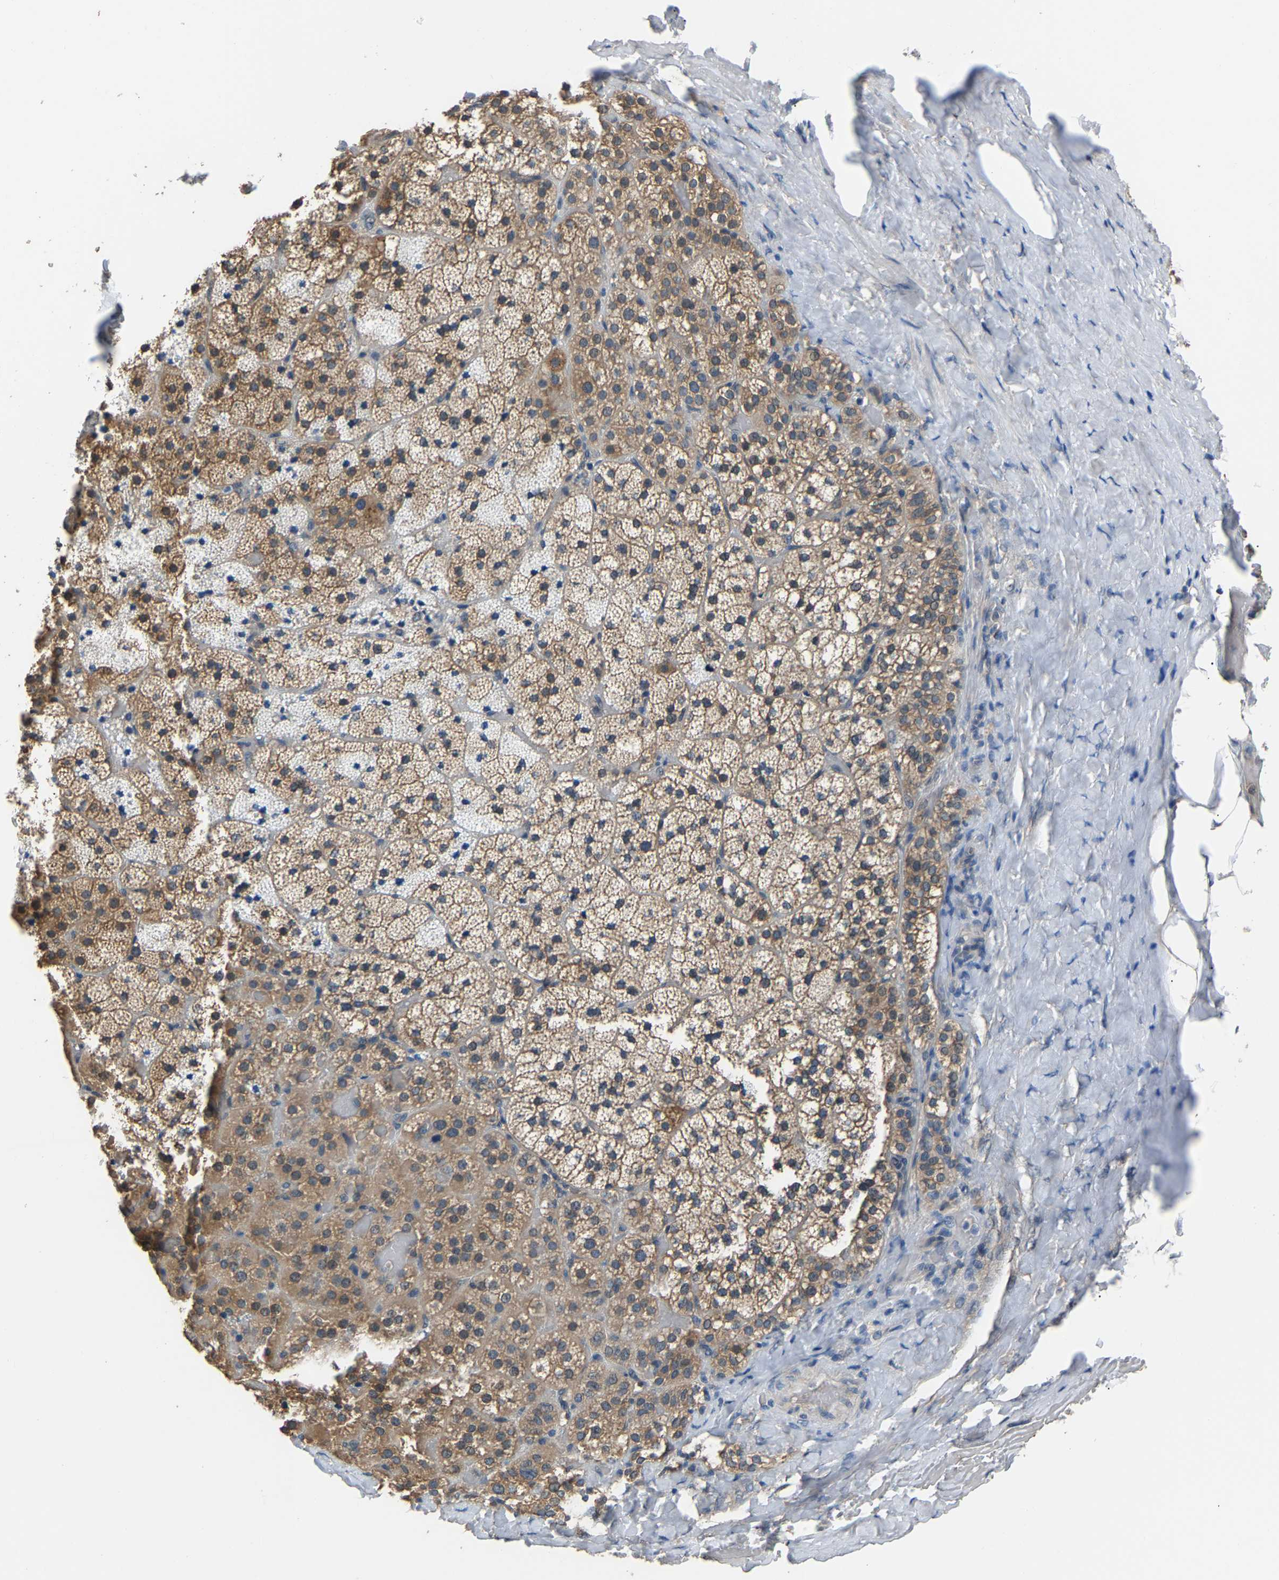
{"staining": {"intensity": "moderate", "quantity": ">75%", "location": "cytoplasmic/membranous"}, "tissue": "adrenal gland", "cell_type": "Glandular cells", "image_type": "normal", "snomed": [{"axis": "morphology", "description": "Normal tissue, NOS"}, {"axis": "topography", "description": "Adrenal gland"}], "caption": "Protein staining of benign adrenal gland displays moderate cytoplasmic/membranous positivity in approximately >75% of glandular cells. Using DAB (brown) and hematoxylin (blue) stains, captured at high magnification using brightfield microscopy.", "gene": "ABCC9", "patient": {"sex": "female", "age": 59}}